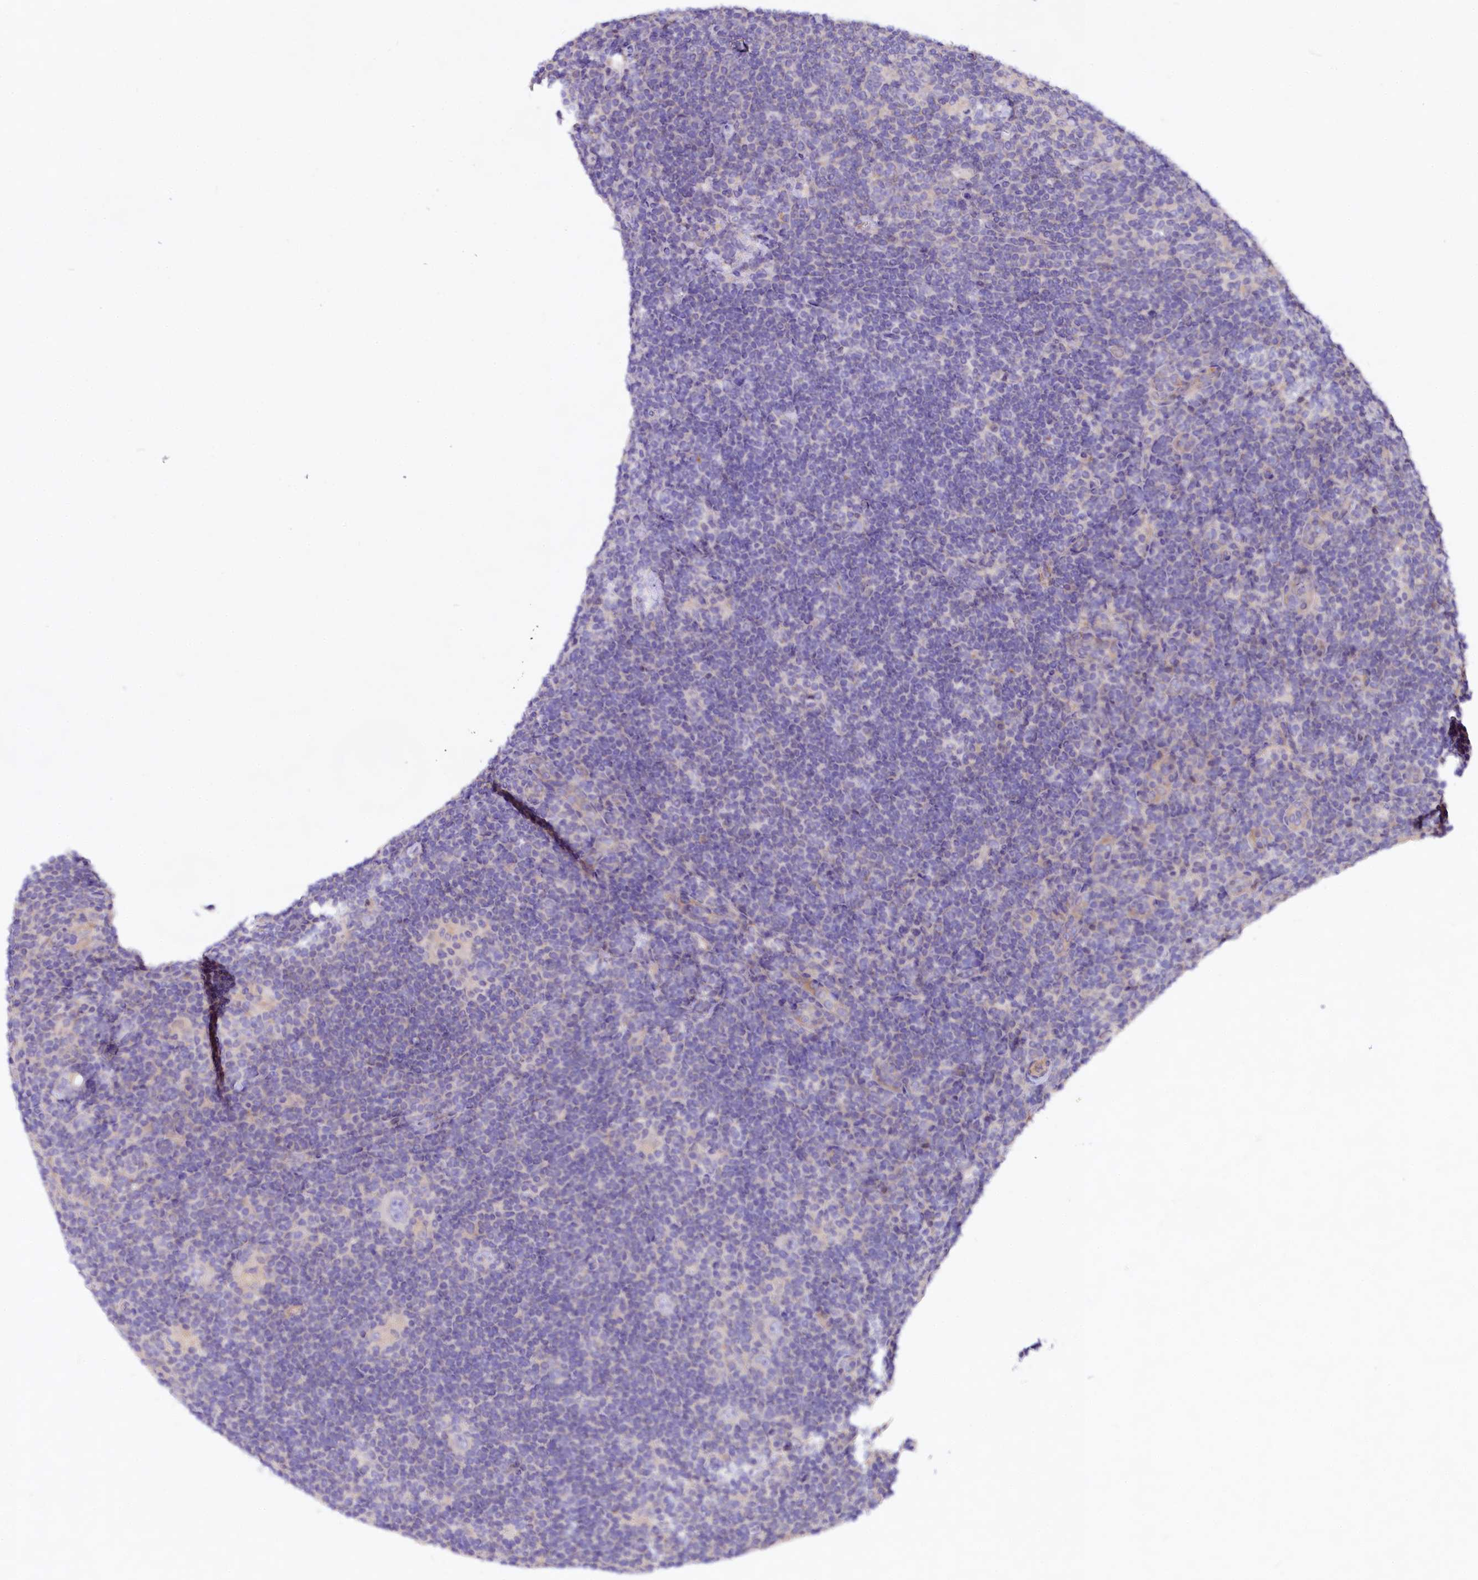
{"staining": {"intensity": "negative", "quantity": "none", "location": "none"}, "tissue": "lymphoma", "cell_type": "Tumor cells", "image_type": "cancer", "snomed": [{"axis": "morphology", "description": "Hodgkin's disease, NOS"}, {"axis": "topography", "description": "Lymph node"}], "caption": "Immunohistochemistry (IHC) of human lymphoma displays no positivity in tumor cells.", "gene": "VPS11", "patient": {"sex": "female", "age": 57}}